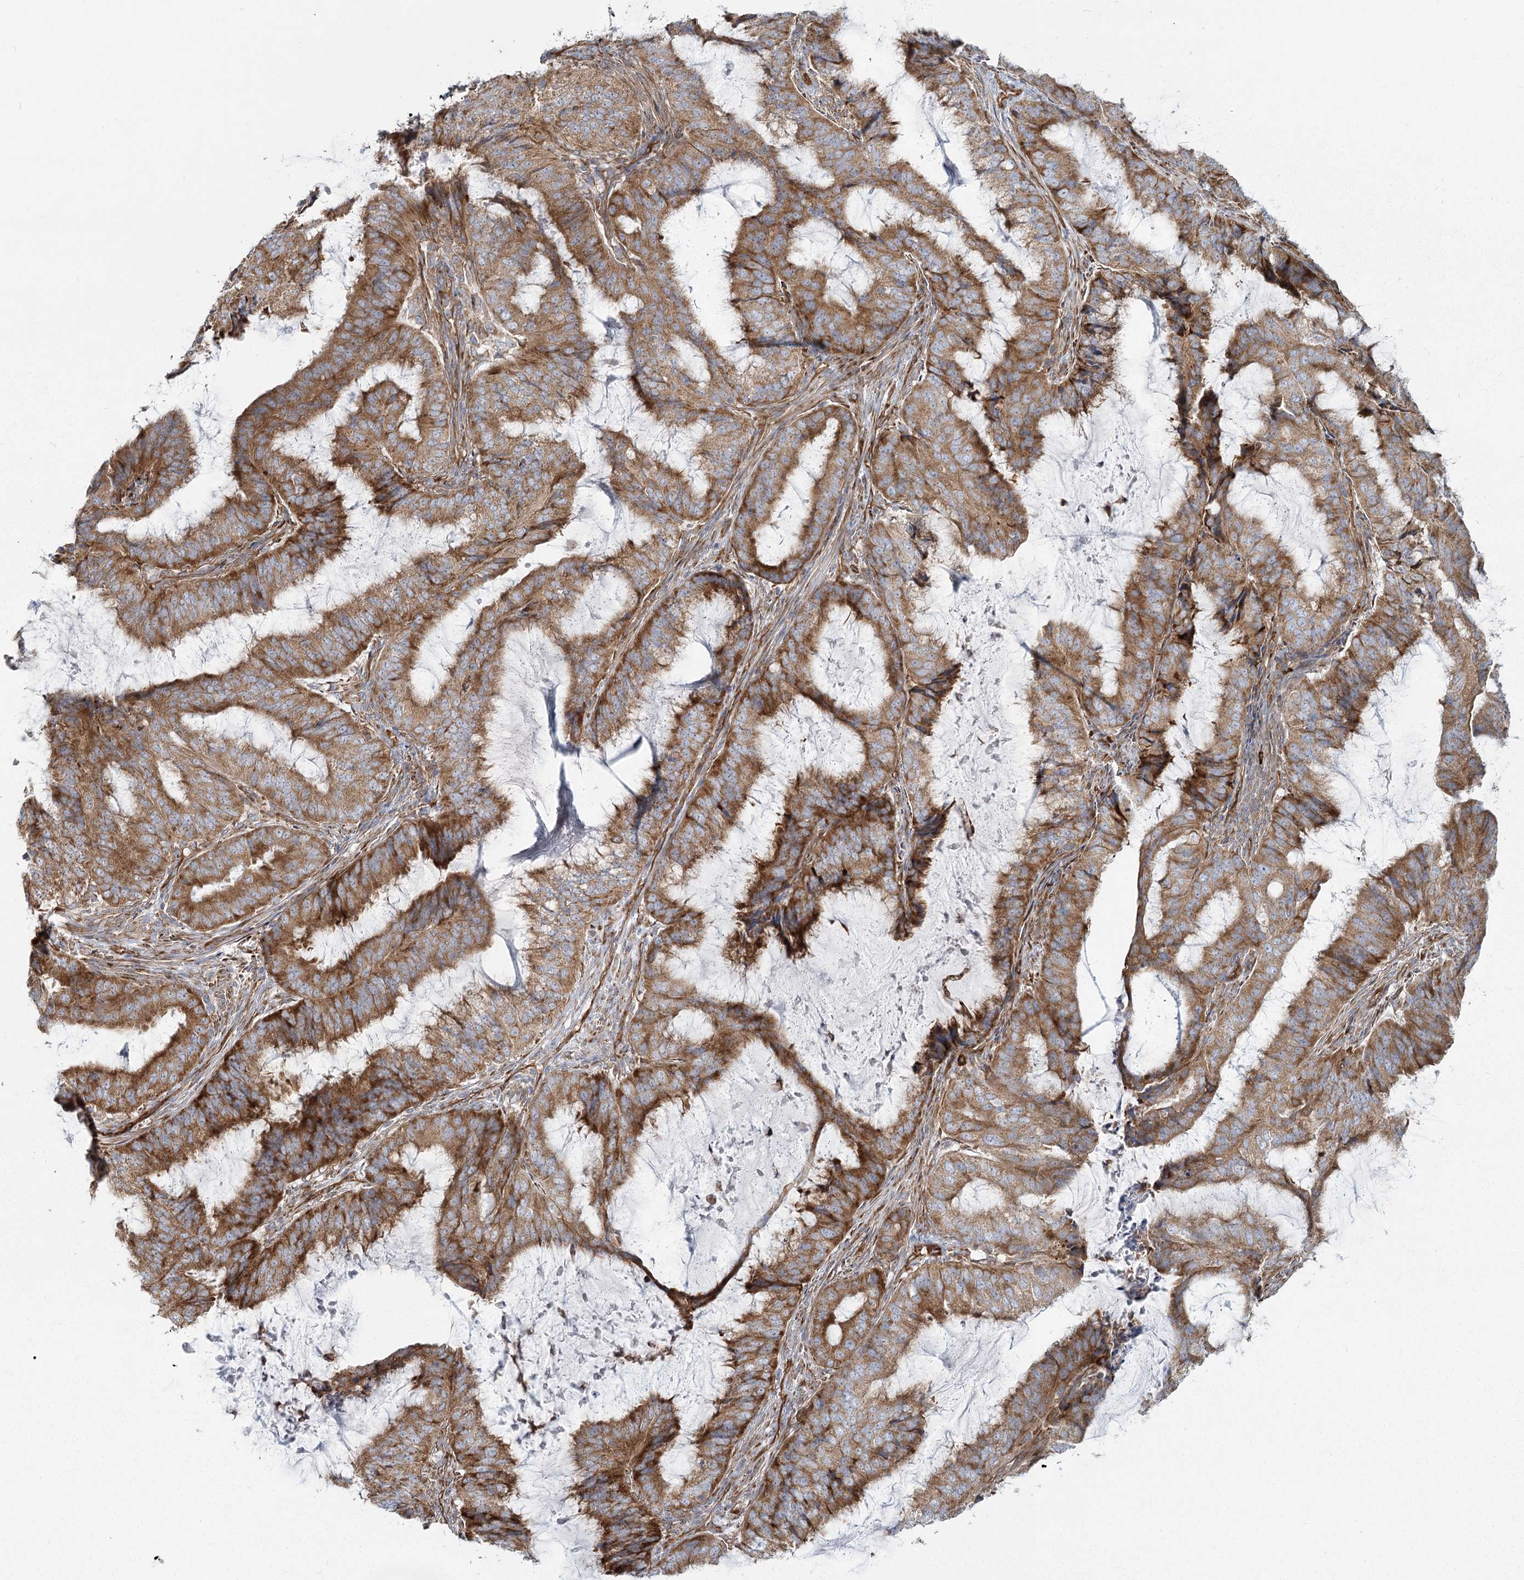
{"staining": {"intensity": "moderate", "quantity": ">75%", "location": "cytoplasmic/membranous"}, "tissue": "endometrial cancer", "cell_type": "Tumor cells", "image_type": "cancer", "snomed": [{"axis": "morphology", "description": "Adenocarcinoma, NOS"}, {"axis": "topography", "description": "Endometrium"}], "caption": "Endometrial cancer (adenocarcinoma) tissue demonstrates moderate cytoplasmic/membranous staining in approximately >75% of tumor cells", "gene": "HARS2", "patient": {"sex": "female", "age": 81}}